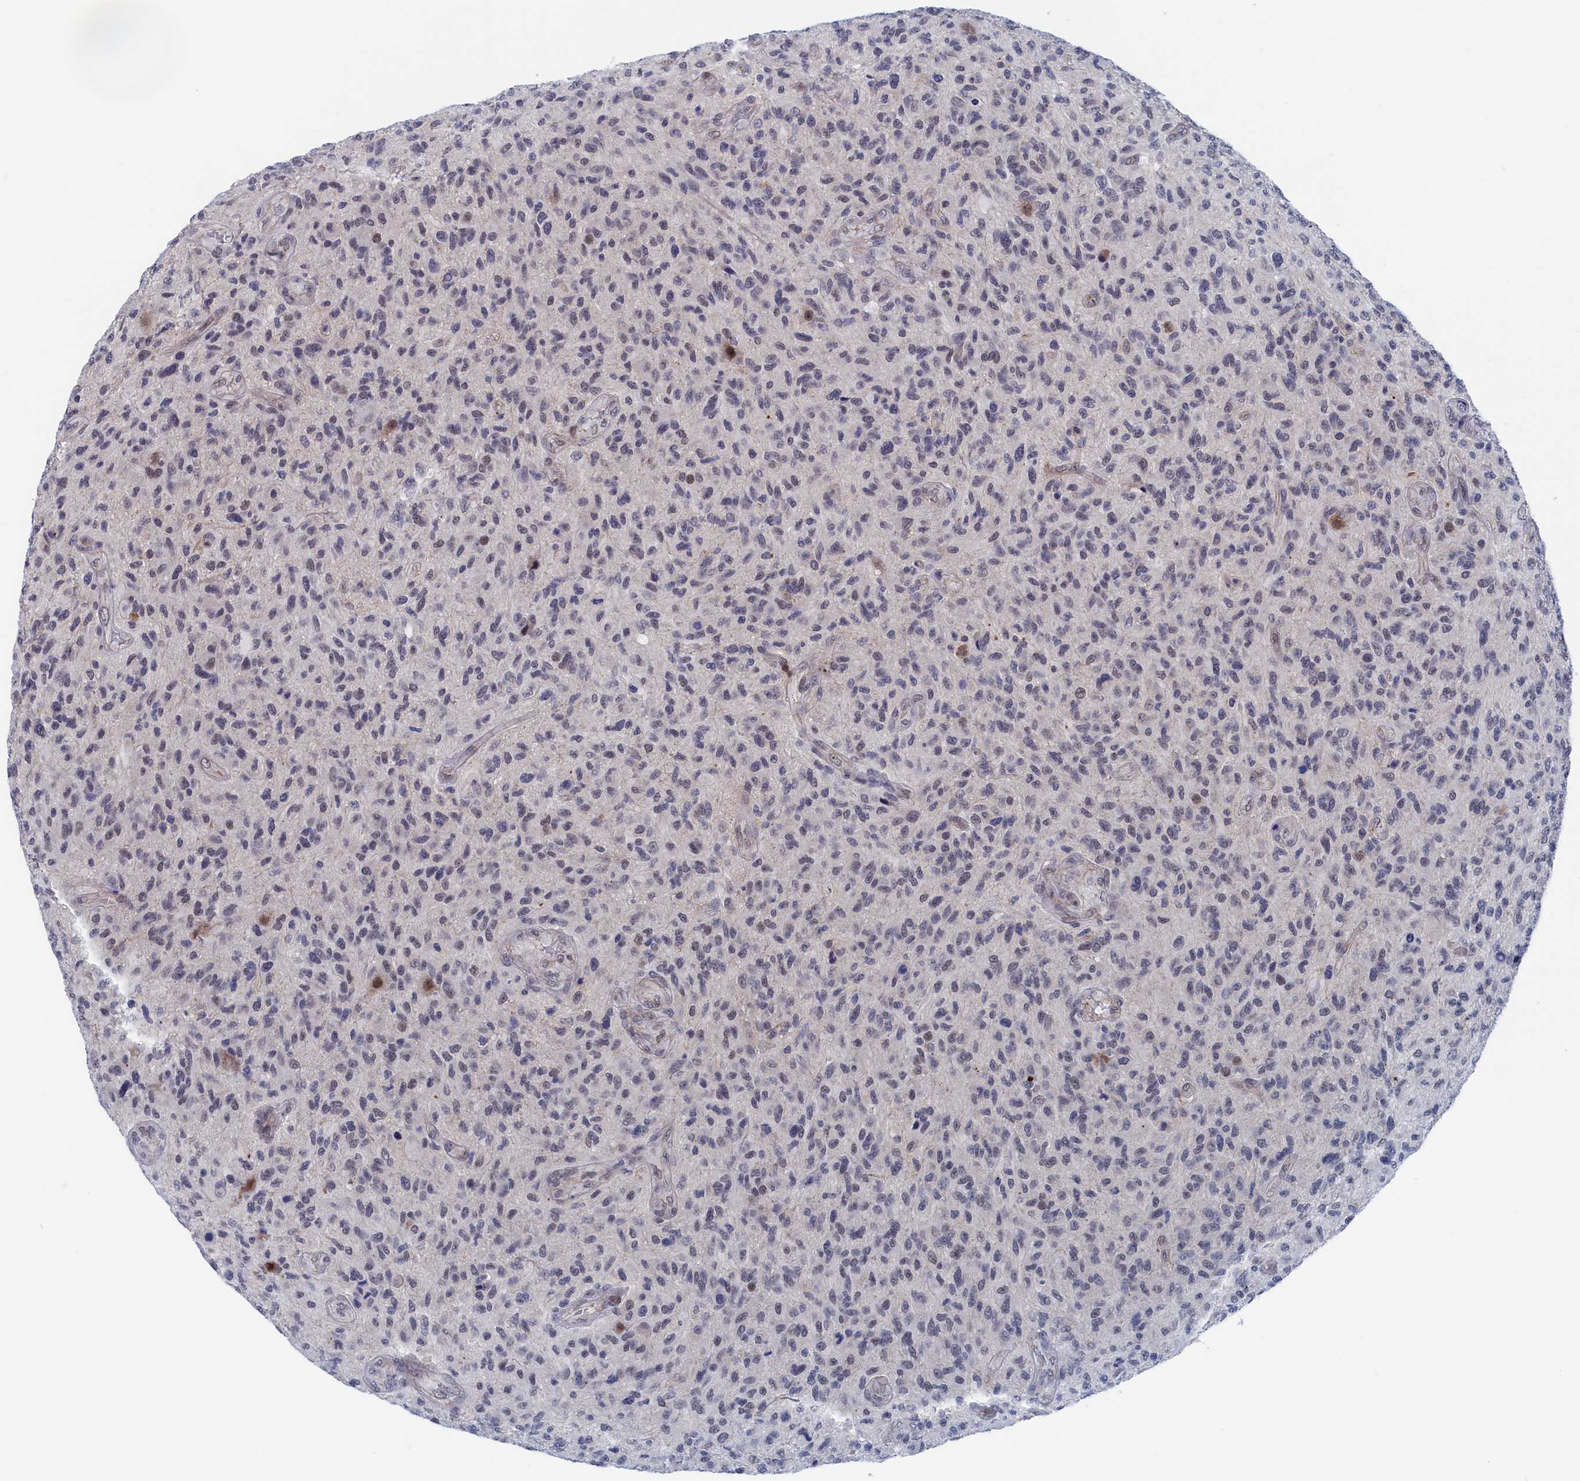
{"staining": {"intensity": "moderate", "quantity": "<25%", "location": "nuclear"}, "tissue": "glioma", "cell_type": "Tumor cells", "image_type": "cancer", "snomed": [{"axis": "morphology", "description": "Glioma, malignant, High grade"}, {"axis": "topography", "description": "Brain"}], "caption": "A brown stain highlights moderate nuclear expression of a protein in glioma tumor cells. (Stains: DAB in brown, nuclei in blue, Microscopy: brightfield microscopy at high magnification).", "gene": "MARCHF3", "patient": {"sex": "male", "age": 47}}